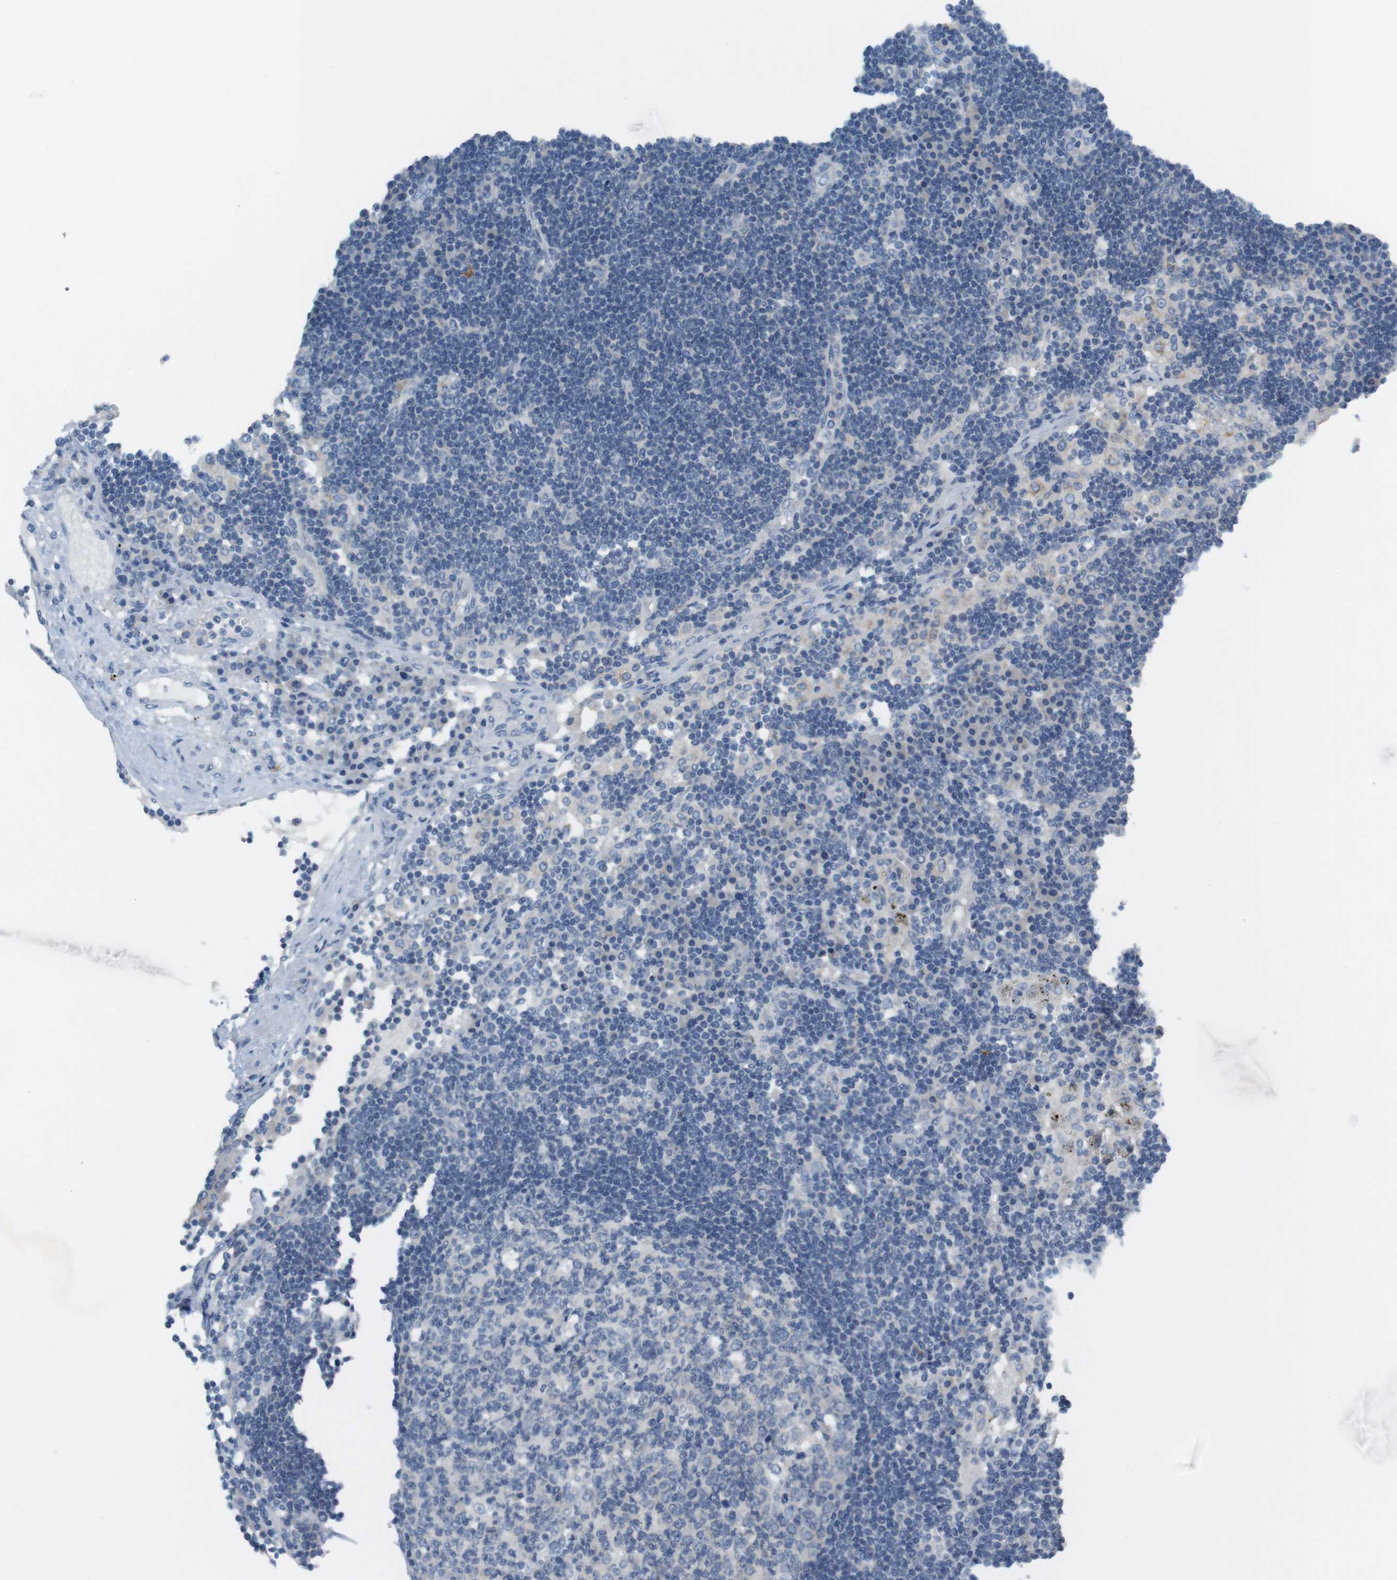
{"staining": {"intensity": "negative", "quantity": "none", "location": "none"}, "tissue": "lymph node", "cell_type": "Germinal center cells", "image_type": "normal", "snomed": [{"axis": "morphology", "description": "Normal tissue, NOS"}, {"axis": "morphology", "description": "Squamous cell carcinoma, metastatic, NOS"}, {"axis": "topography", "description": "Lymph node"}], "caption": "This is an immunohistochemistry (IHC) histopathology image of benign human lymph node. There is no staining in germinal center cells.", "gene": "LRRK2", "patient": {"sex": "female", "age": 53}}